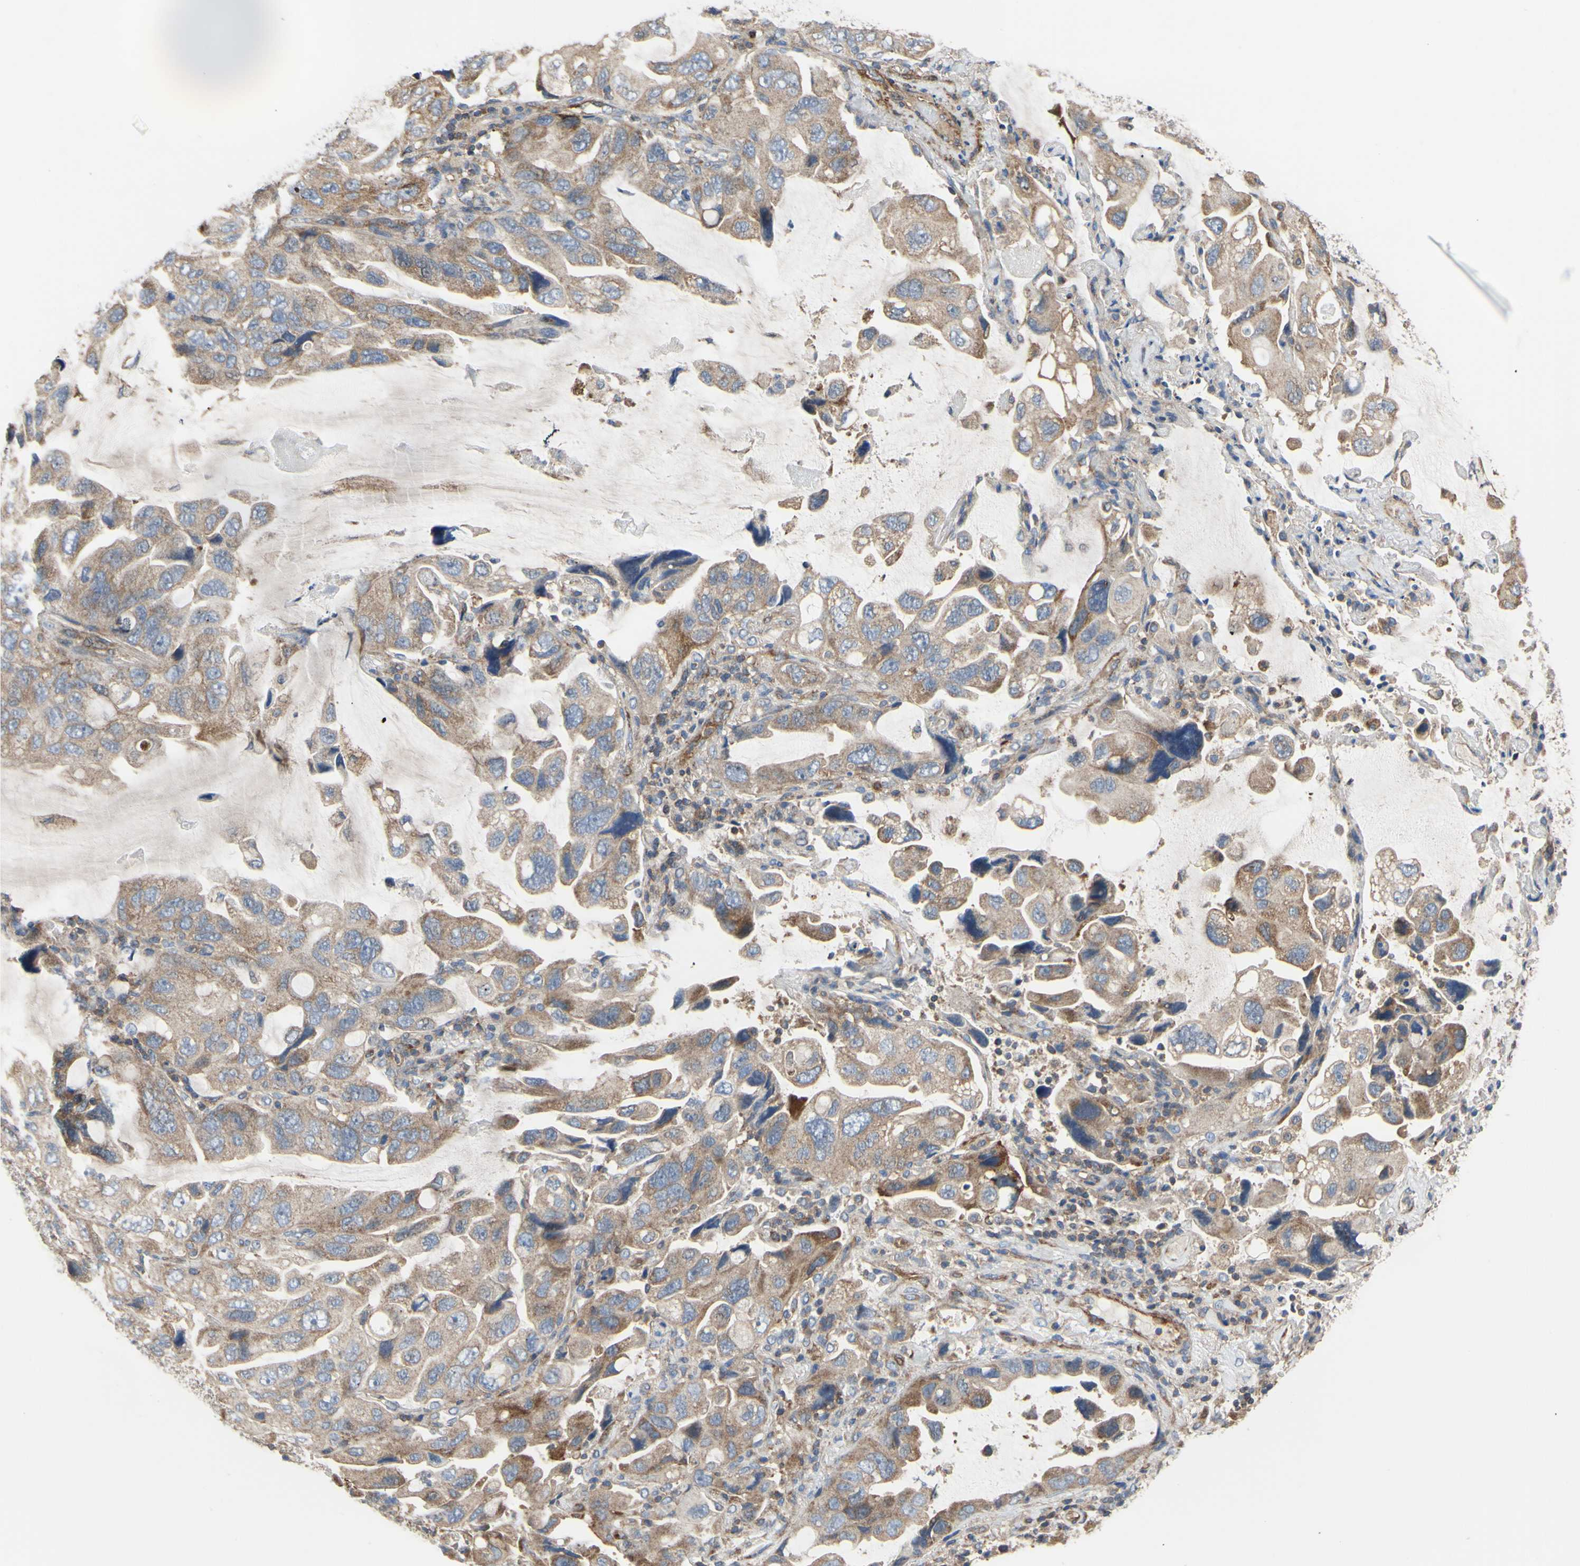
{"staining": {"intensity": "moderate", "quantity": ">75%", "location": "cytoplasmic/membranous"}, "tissue": "lung cancer", "cell_type": "Tumor cells", "image_type": "cancer", "snomed": [{"axis": "morphology", "description": "Squamous cell carcinoma, NOS"}, {"axis": "topography", "description": "Lung"}], "caption": "Lung cancer tissue demonstrates moderate cytoplasmic/membranous positivity in about >75% of tumor cells", "gene": "BECN1", "patient": {"sex": "female", "age": 73}}